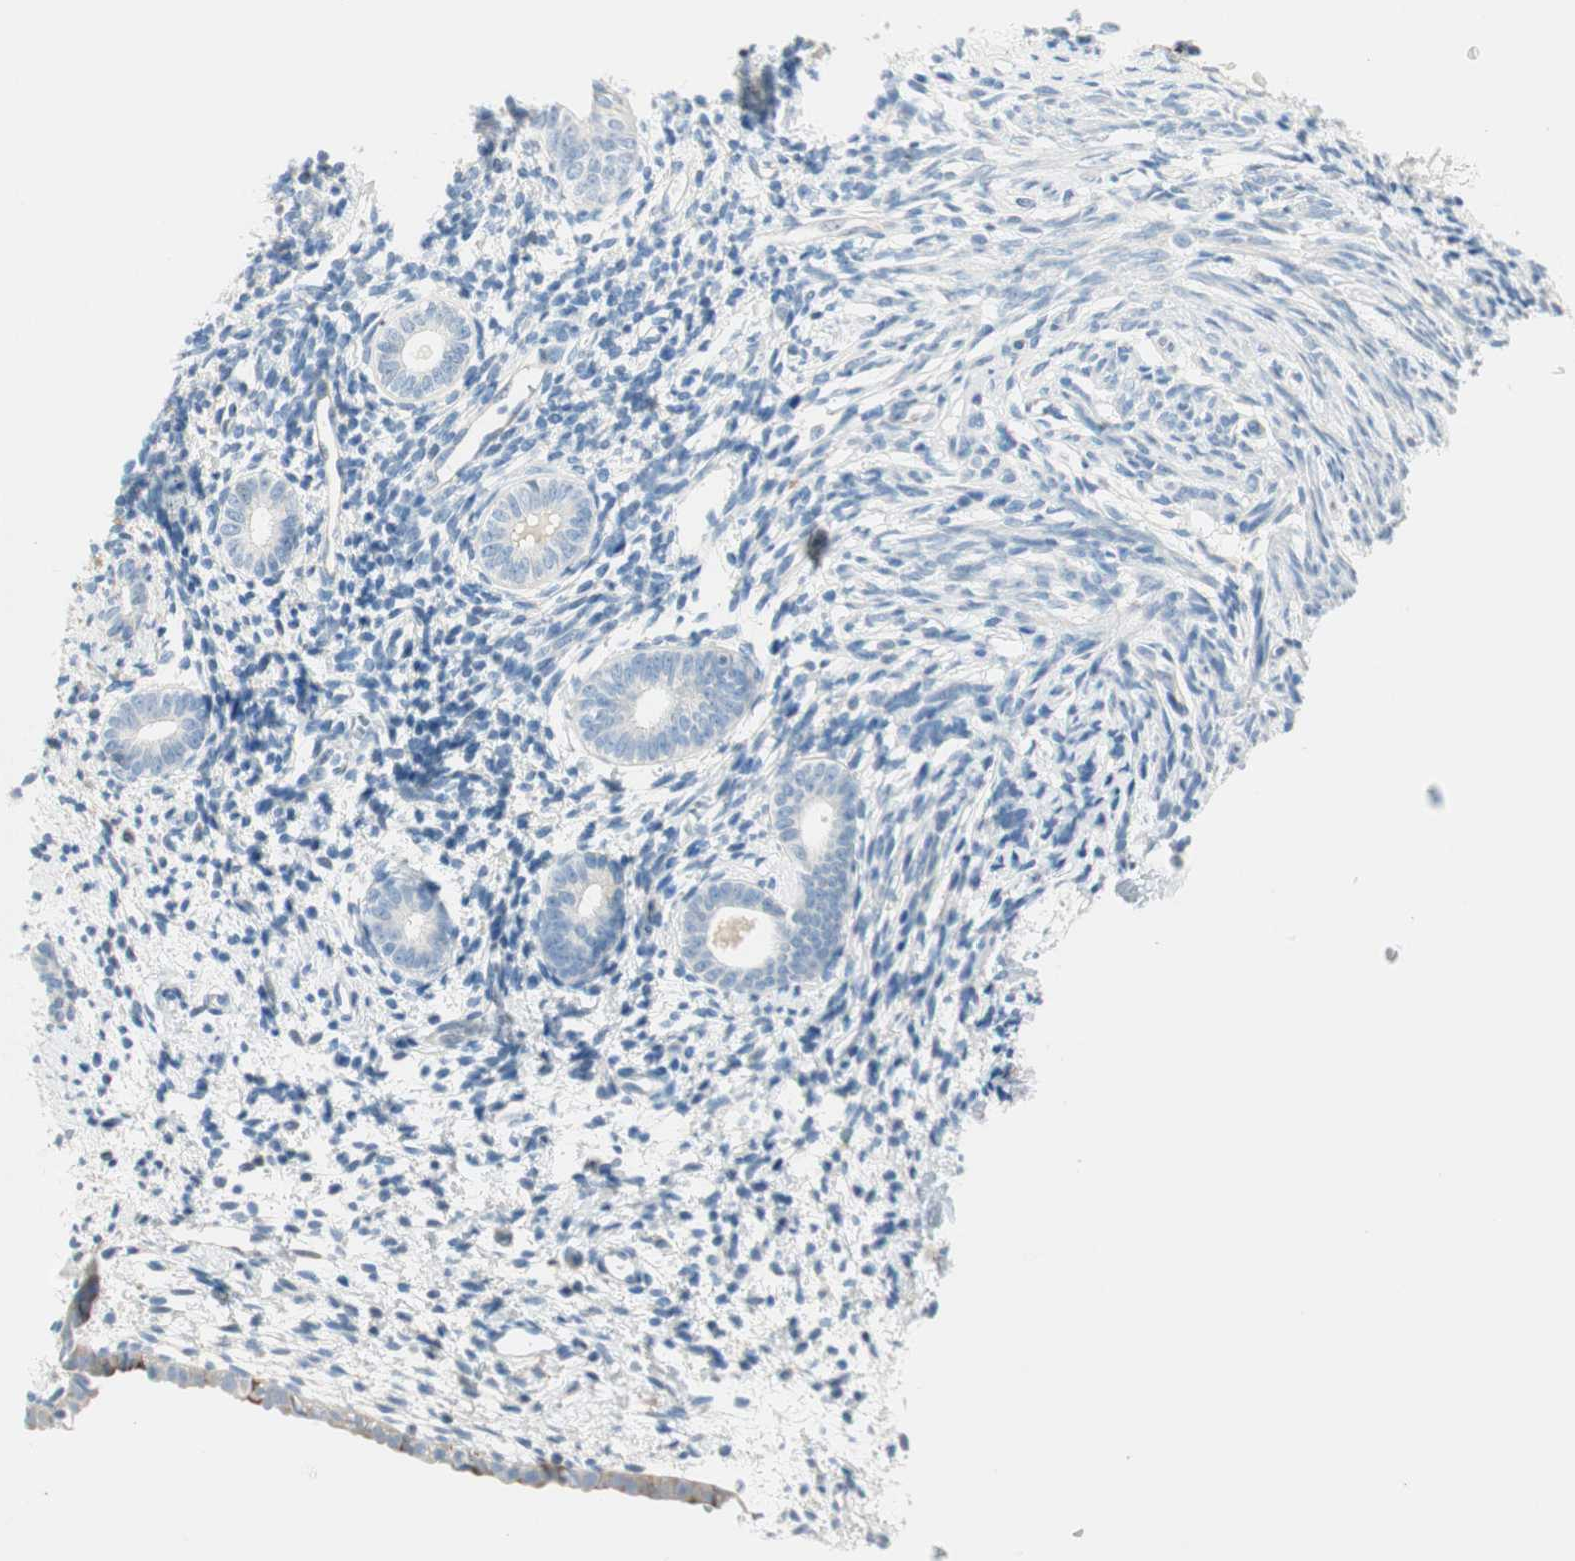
{"staining": {"intensity": "negative", "quantity": "none", "location": "none"}, "tissue": "endometrium", "cell_type": "Cells in endometrial stroma", "image_type": "normal", "snomed": [{"axis": "morphology", "description": "Normal tissue, NOS"}, {"axis": "topography", "description": "Endometrium"}], "caption": "DAB immunohistochemical staining of benign endometrium reveals no significant positivity in cells in endometrial stroma. The staining is performed using DAB (3,3'-diaminobenzidine) brown chromogen with nuclei counter-stained in using hematoxylin.", "gene": "CDK3", "patient": {"sex": "female", "age": 71}}